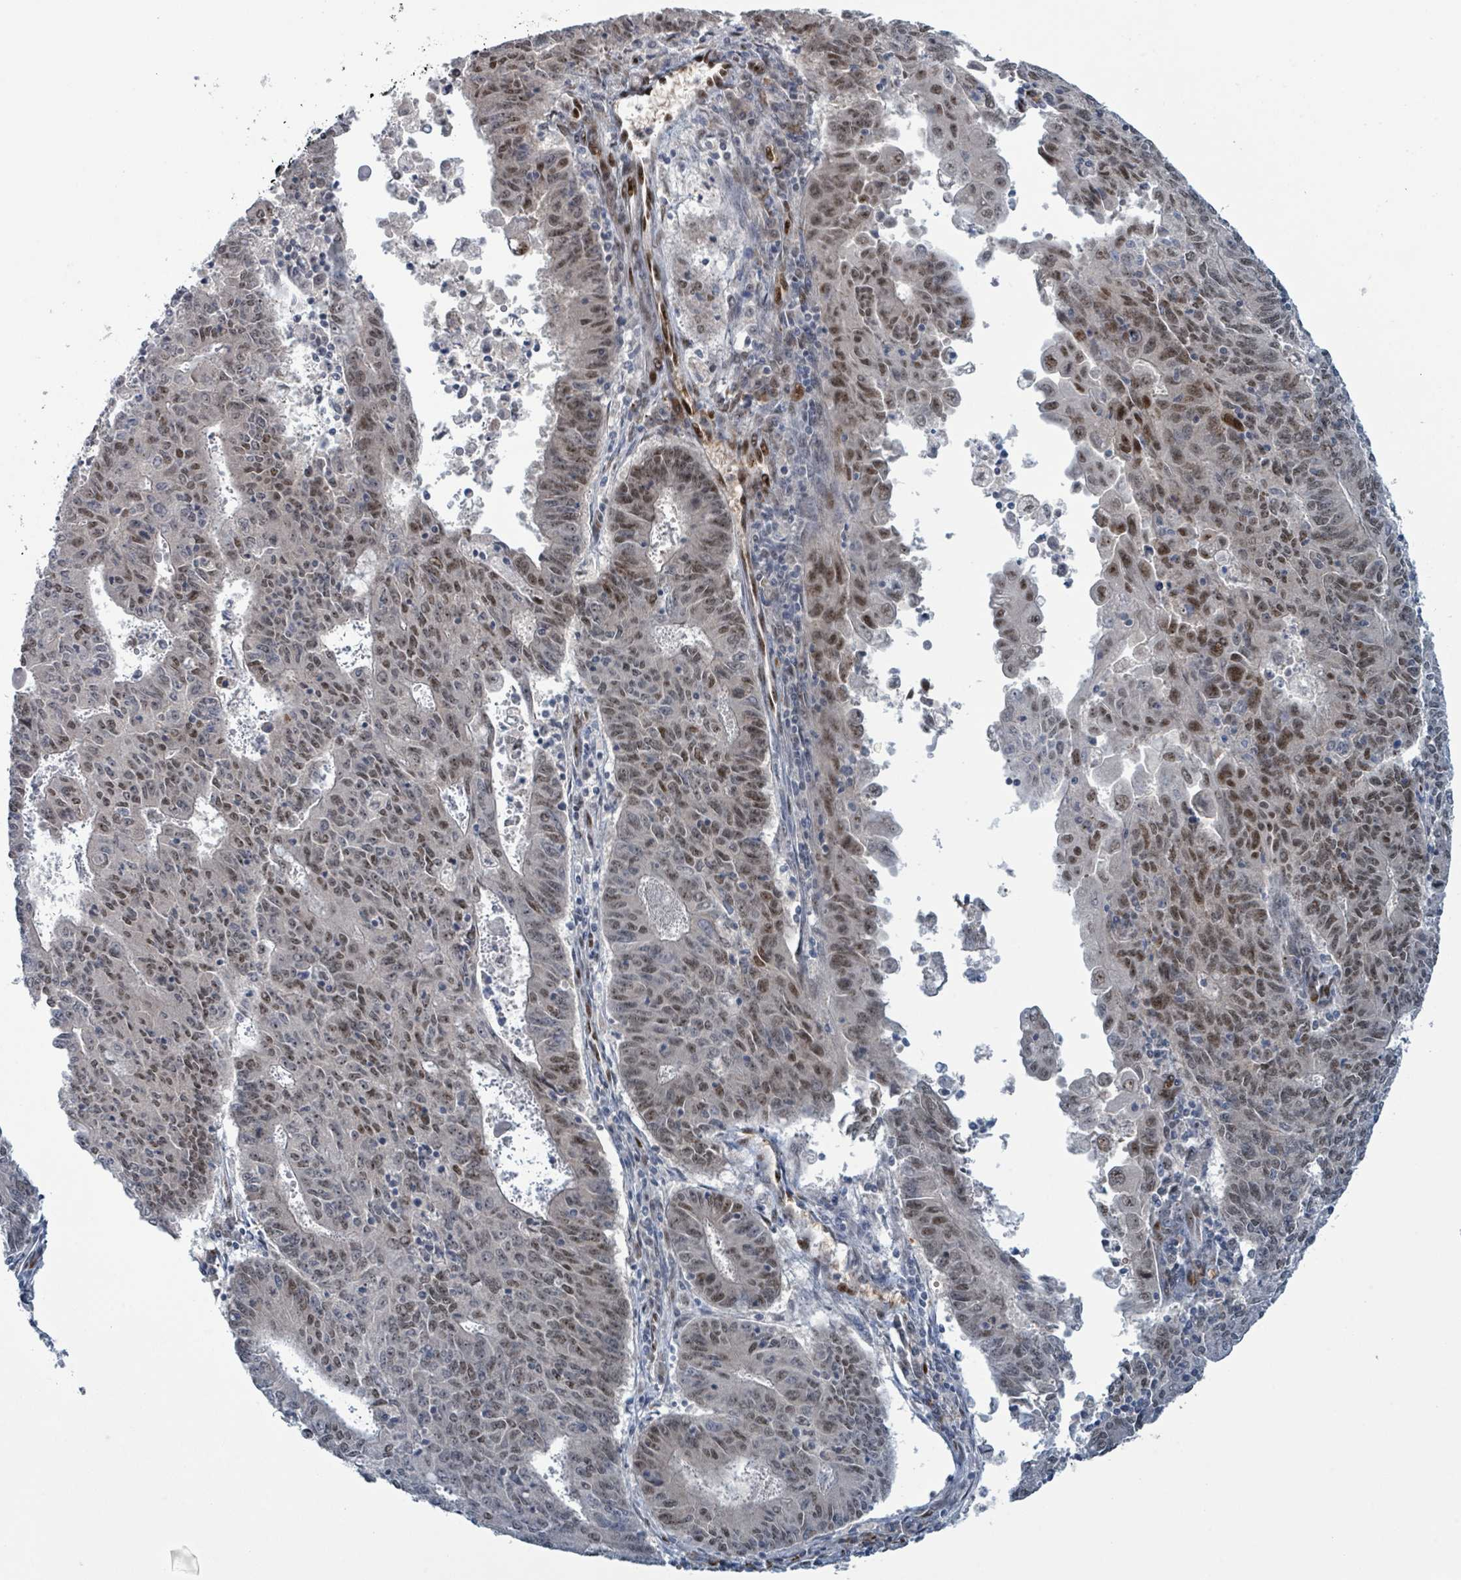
{"staining": {"intensity": "moderate", "quantity": "25%-75%", "location": "nuclear"}, "tissue": "endometrial cancer", "cell_type": "Tumor cells", "image_type": "cancer", "snomed": [{"axis": "morphology", "description": "Adenocarcinoma, NOS"}, {"axis": "topography", "description": "Endometrium"}], "caption": "IHC (DAB (3,3'-diaminobenzidine)) staining of human endometrial cancer (adenocarcinoma) displays moderate nuclear protein expression in about 25%-75% of tumor cells.", "gene": "KLF3", "patient": {"sex": "female", "age": 59}}